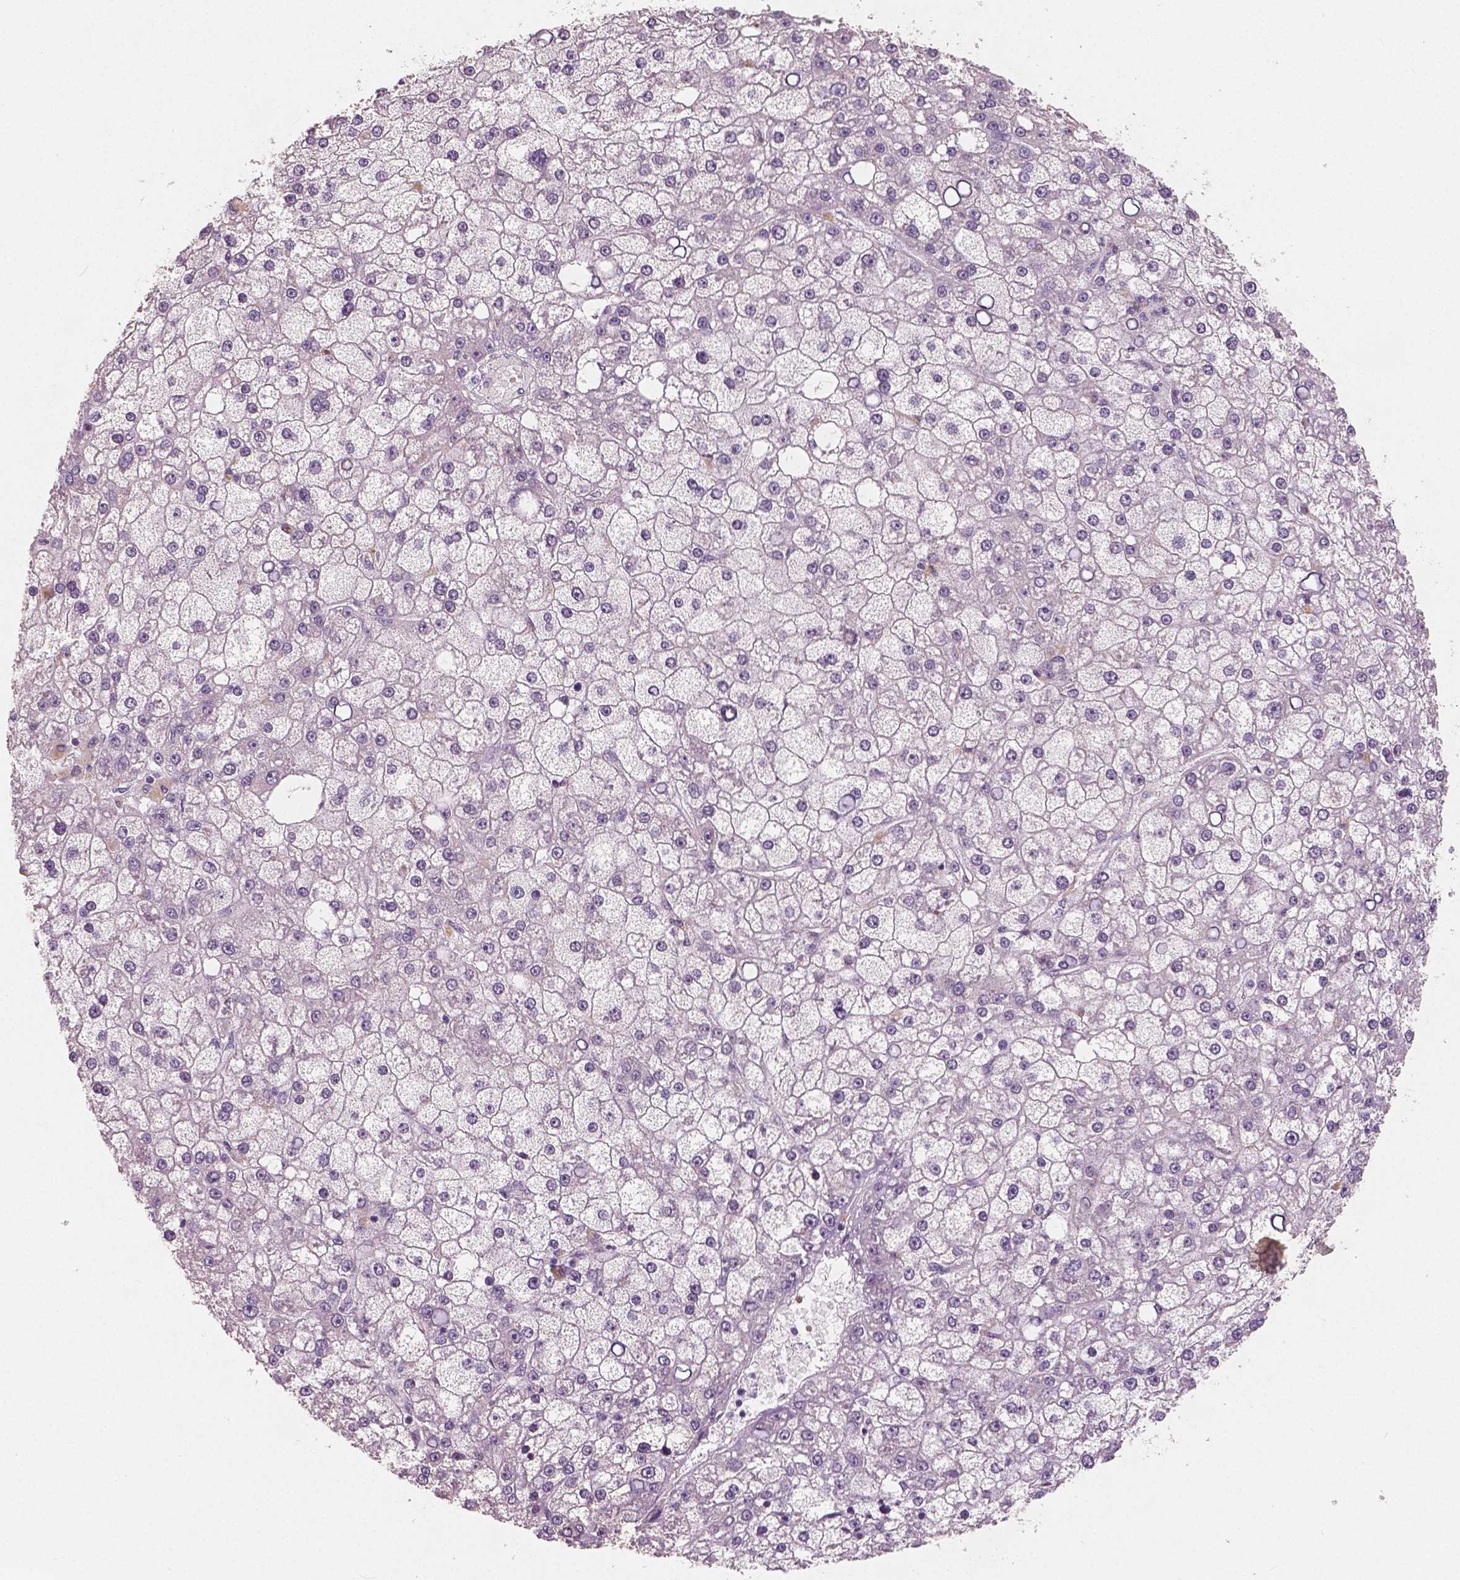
{"staining": {"intensity": "negative", "quantity": "none", "location": "none"}, "tissue": "liver cancer", "cell_type": "Tumor cells", "image_type": "cancer", "snomed": [{"axis": "morphology", "description": "Carcinoma, Hepatocellular, NOS"}, {"axis": "topography", "description": "Liver"}], "caption": "This is an IHC histopathology image of human liver hepatocellular carcinoma. There is no positivity in tumor cells.", "gene": "RNASE7", "patient": {"sex": "male", "age": 67}}